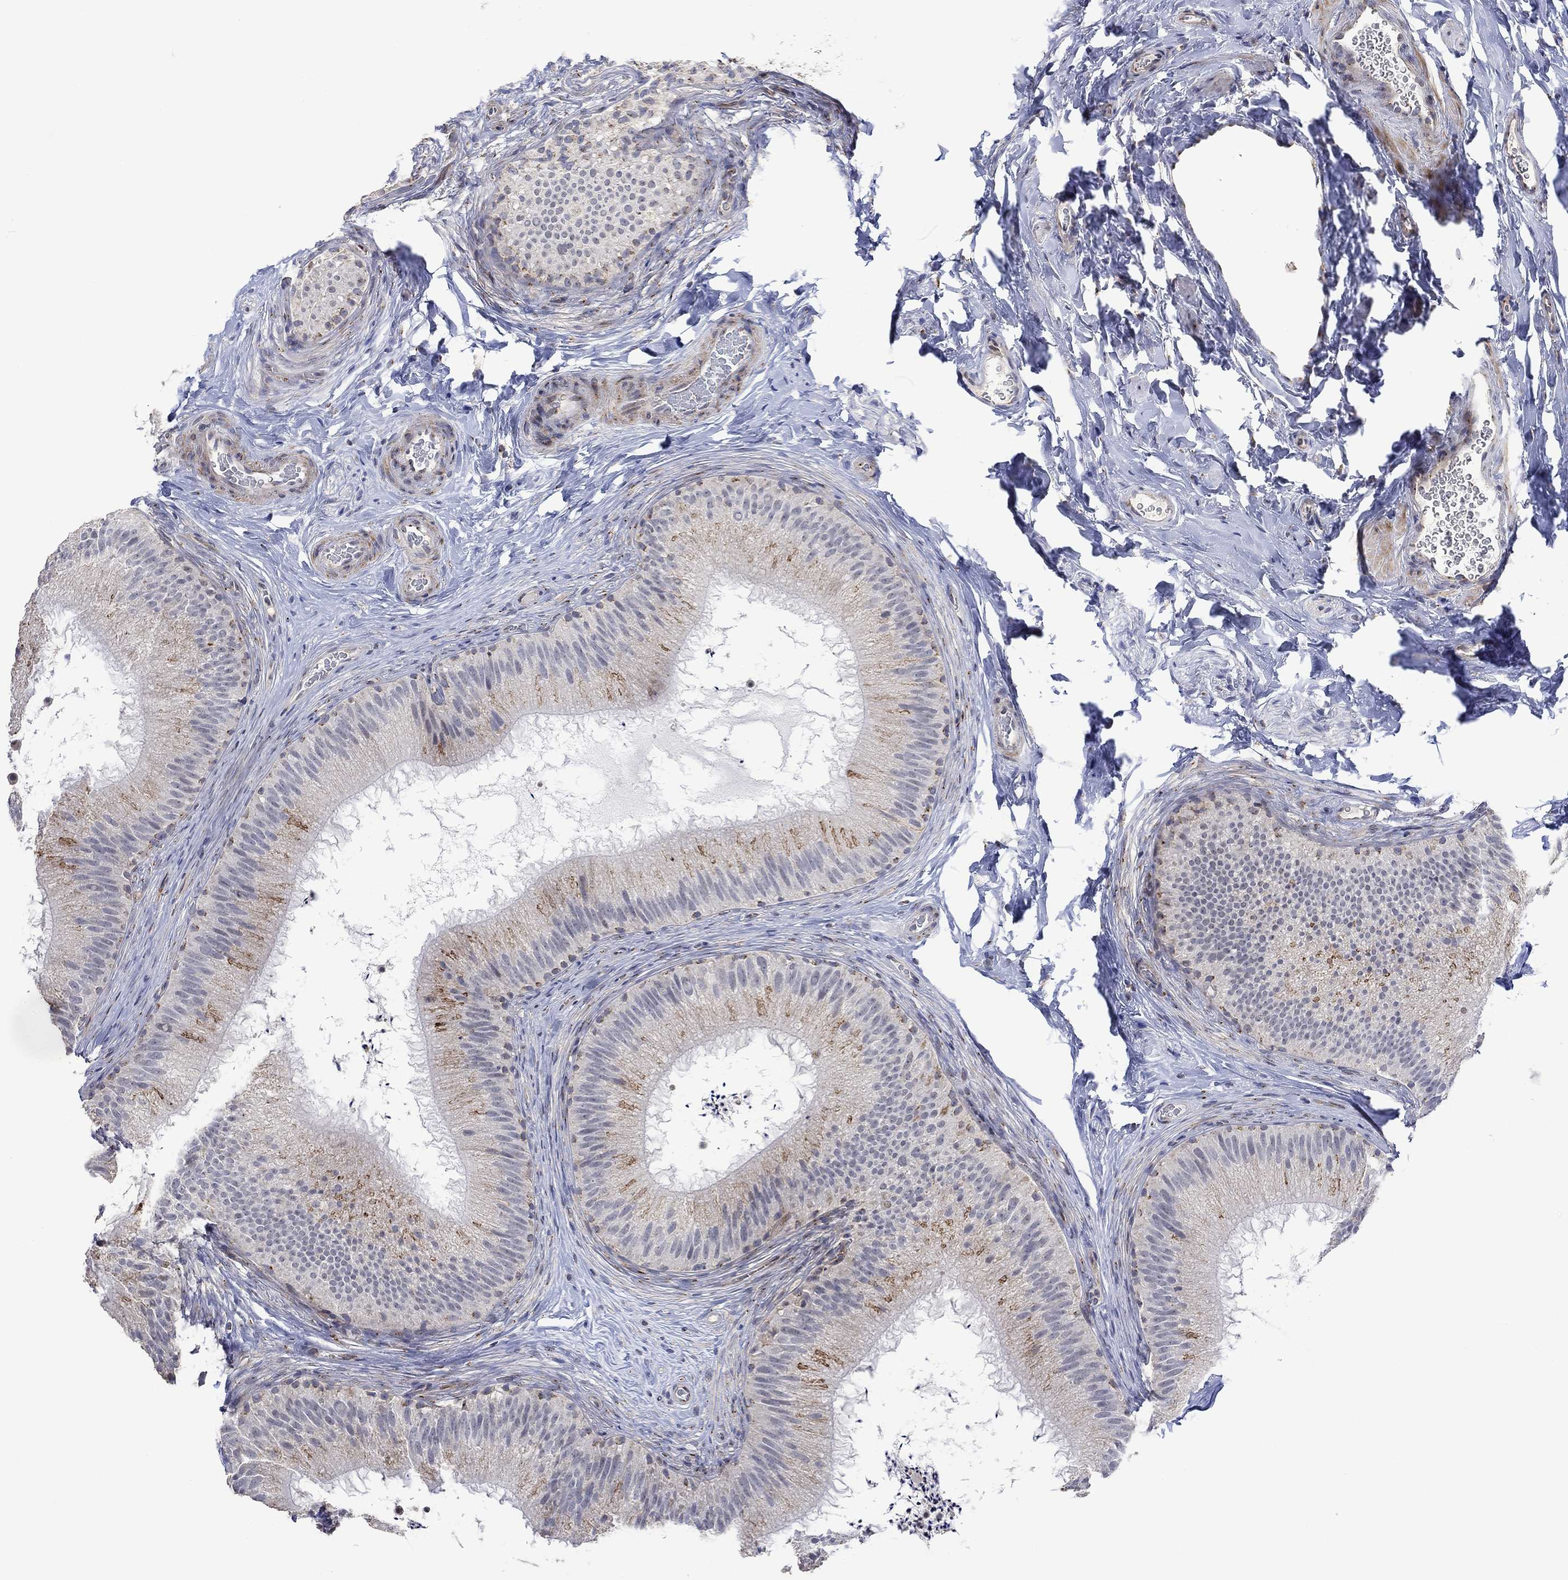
{"staining": {"intensity": "moderate", "quantity": "<25%", "location": "cytoplasmic/membranous"}, "tissue": "epididymis", "cell_type": "Glandular cells", "image_type": "normal", "snomed": [{"axis": "morphology", "description": "Normal tissue, NOS"}, {"axis": "topography", "description": "Epididymis"}], "caption": "DAB (3,3'-diaminobenzidine) immunohistochemical staining of normal epididymis displays moderate cytoplasmic/membranous protein positivity in about <25% of glandular cells.", "gene": "SLC48A1", "patient": {"sex": "male", "age": 32}}